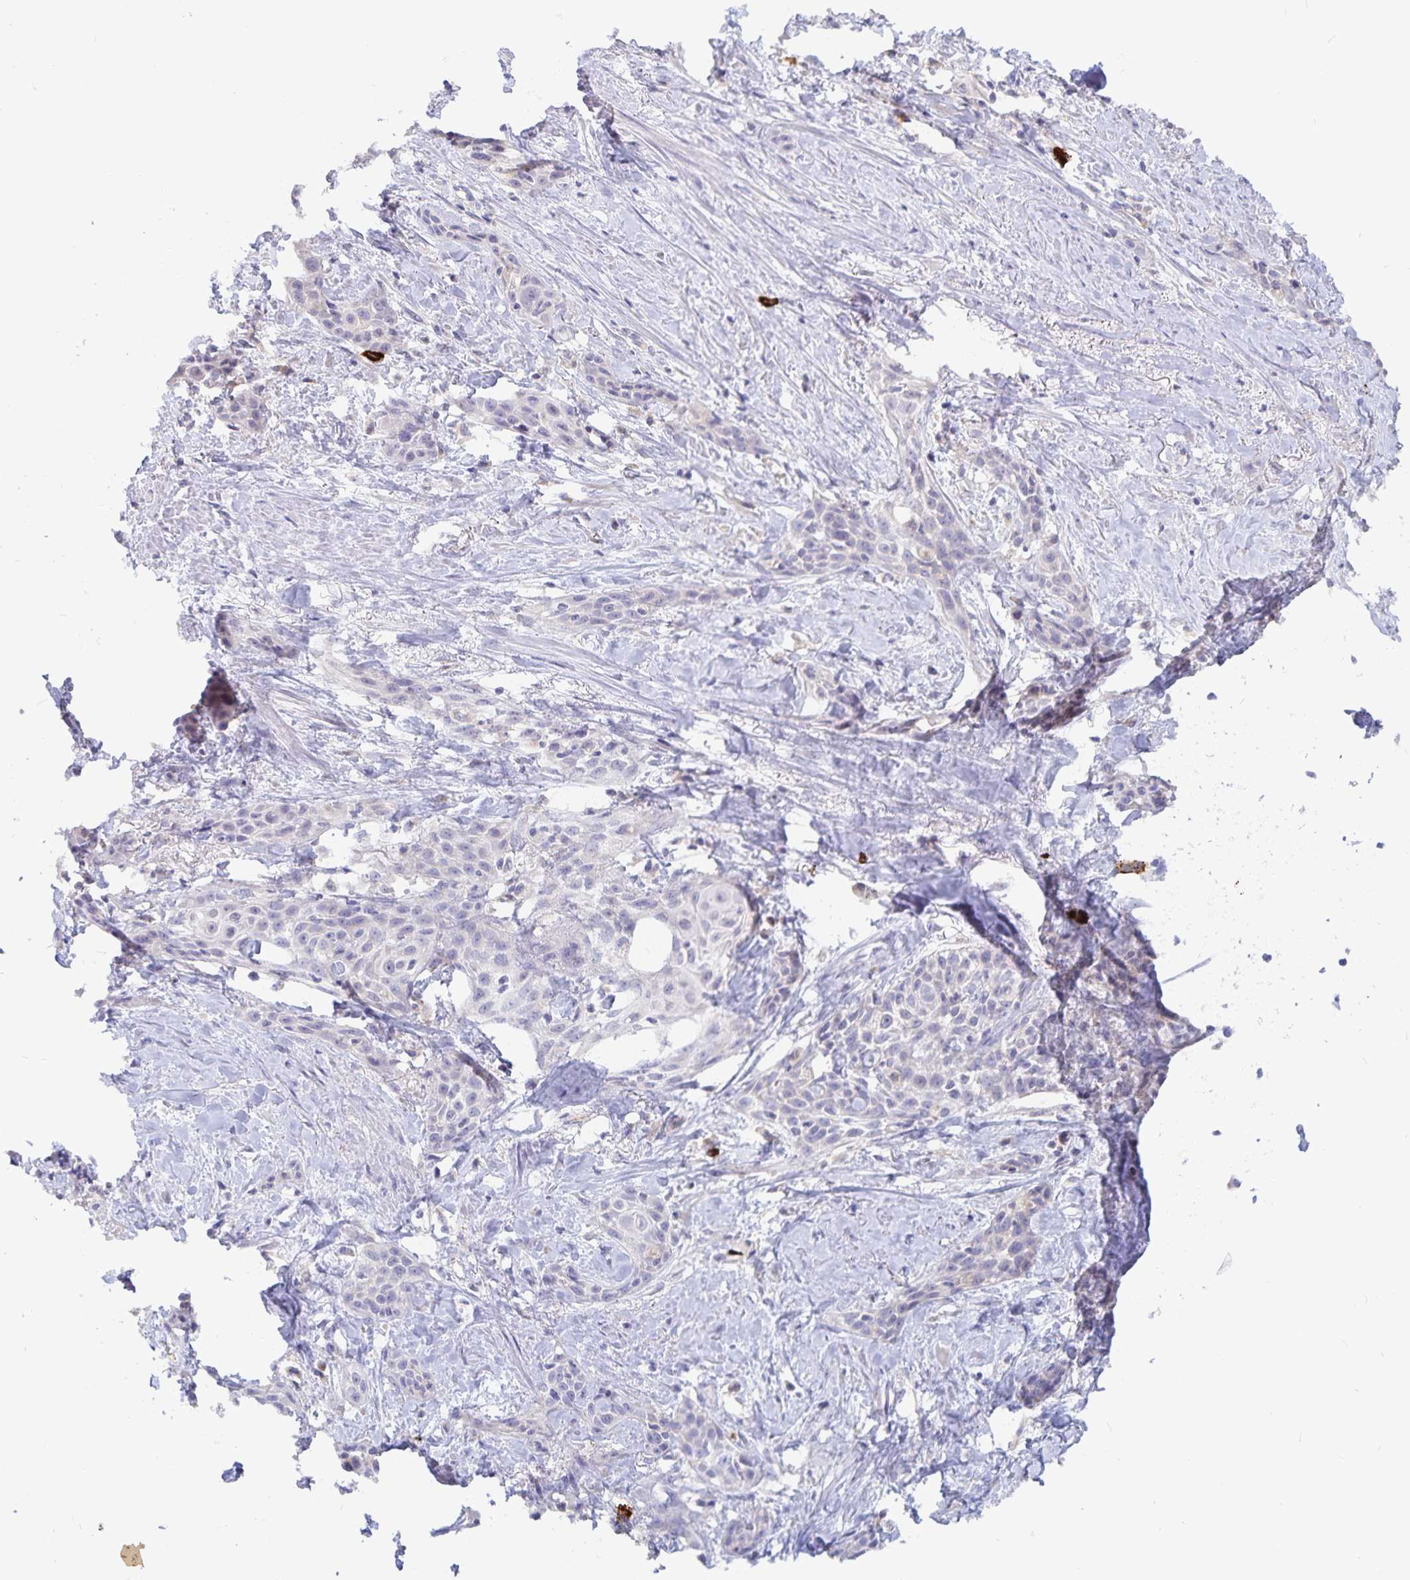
{"staining": {"intensity": "negative", "quantity": "none", "location": "none"}, "tissue": "skin cancer", "cell_type": "Tumor cells", "image_type": "cancer", "snomed": [{"axis": "morphology", "description": "Squamous cell carcinoma, NOS"}, {"axis": "topography", "description": "Skin"}, {"axis": "topography", "description": "Anal"}], "caption": "Photomicrograph shows no protein positivity in tumor cells of skin cancer (squamous cell carcinoma) tissue.", "gene": "PKHD1", "patient": {"sex": "male", "age": 64}}